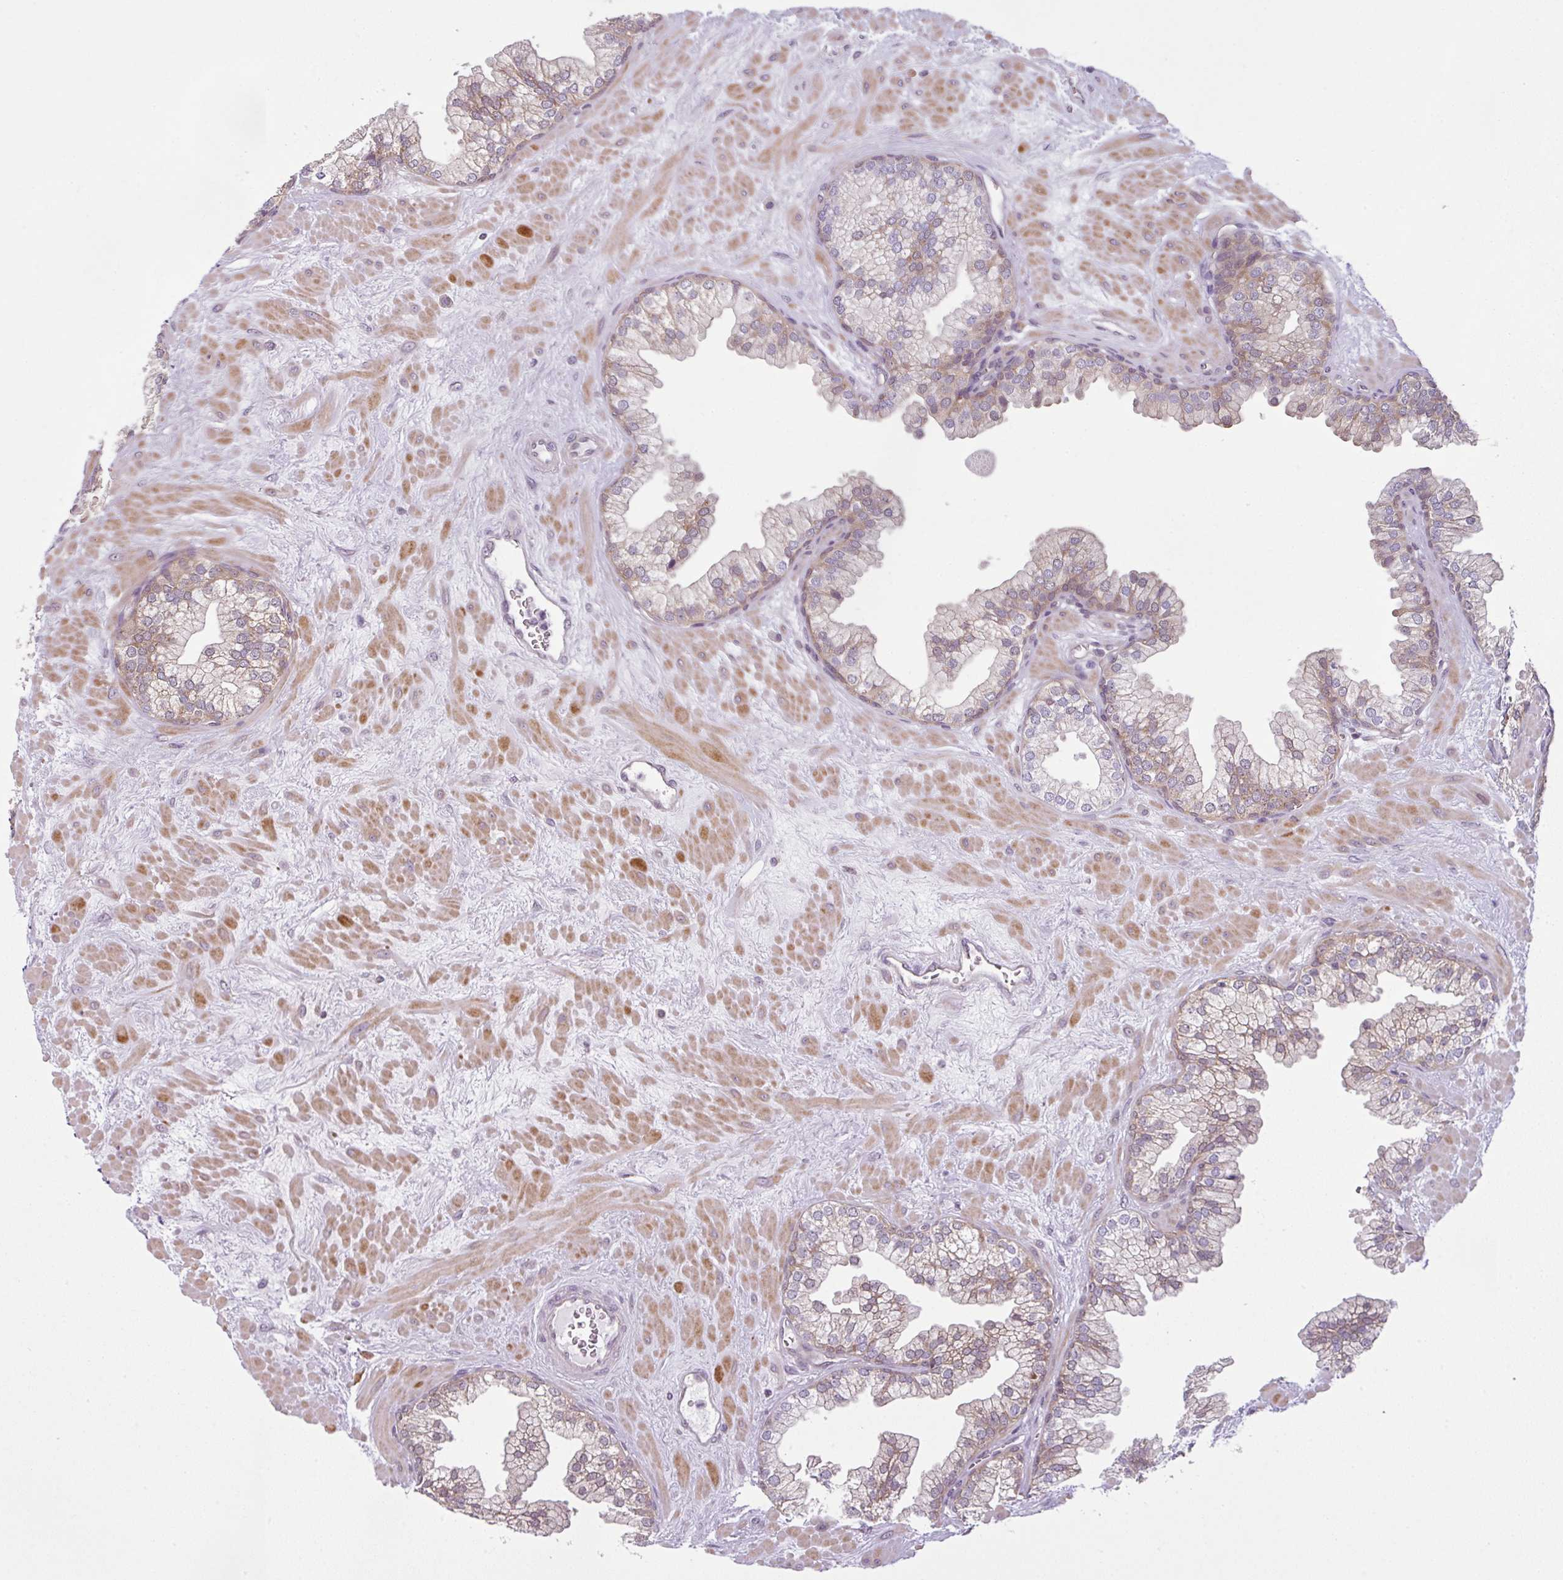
{"staining": {"intensity": "weak", "quantity": "25%-75%", "location": "cytoplasmic/membranous"}, "tissue": "prostate", "cell_type": "Glandular cells", "image_type": "normal", "snomed": [{"axis": "morphology", "description": "Normal tissue, NOS"}, {"axis": "topography", "description": "Prostate"}, {"axis": "topography", "description": "Peripheral nerve tissue"}], "caption": "Immunohistochemistry image of unremarkable human prostate stained for a protein (brown), which shows low levels of weak cytoplasmic/membranous positivity in about 25%-75% of glandular cells.", "gene": "DERPC", "patient": {"sex": "male", "age": 61}}